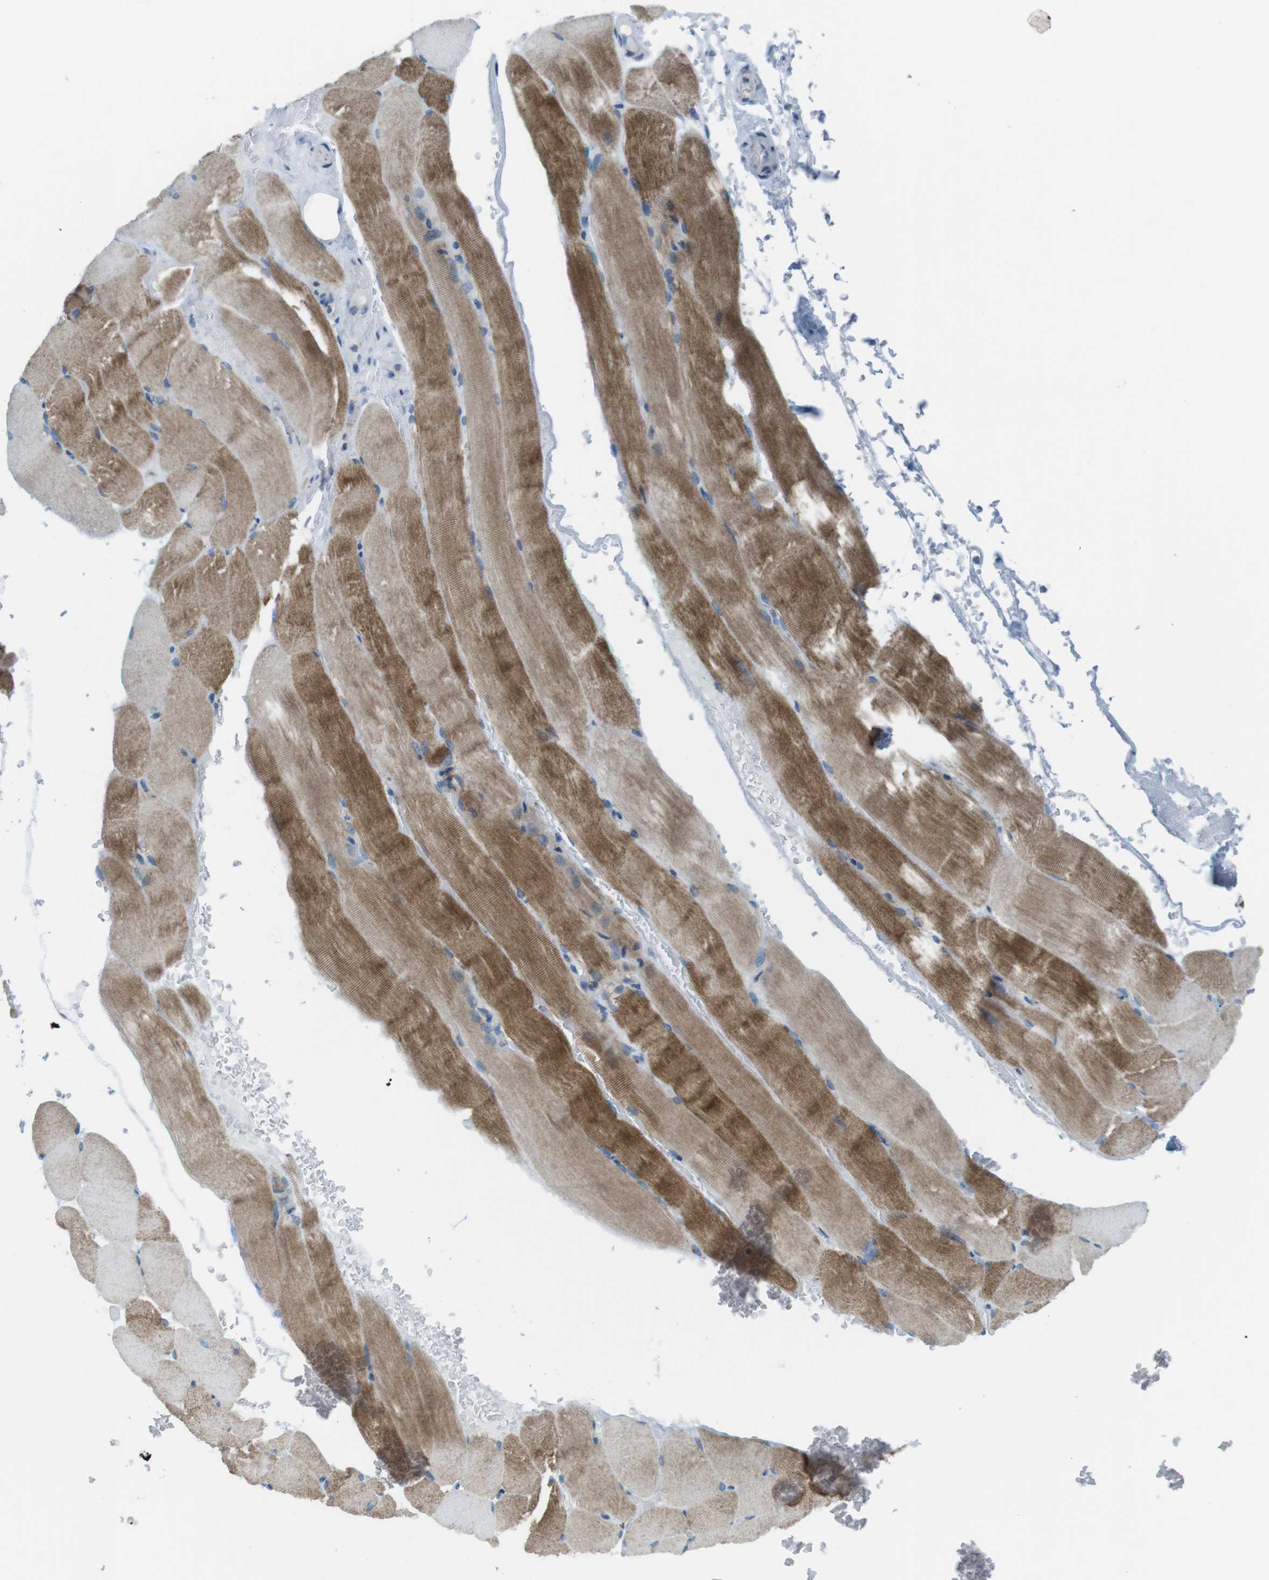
{"staining": {"intensity": "moderate", "quantity": ">75%", "location": "cytoplasmic/membranous"}, "tissue": "skeletal muscle", "cell_type": "Myocytes", "image_type": "normal", "snomed": [{"axis": "morphology", "description": "Normal tissue, NOS"}, {"axis": "topography", "description": "Skeletal muscle"}, {"axis": "topography", "description": "Parathyroid gland"}], "caption": "High-power microscopy captured an immunohistochemistry photomicrograph of benign skeletal muscle, revealing moderate cytoplasmic/membranous expression in approximately >75% of myocytes.", "gene": "TXNDC15", "patient": {"sex": "female", "age": 37}}